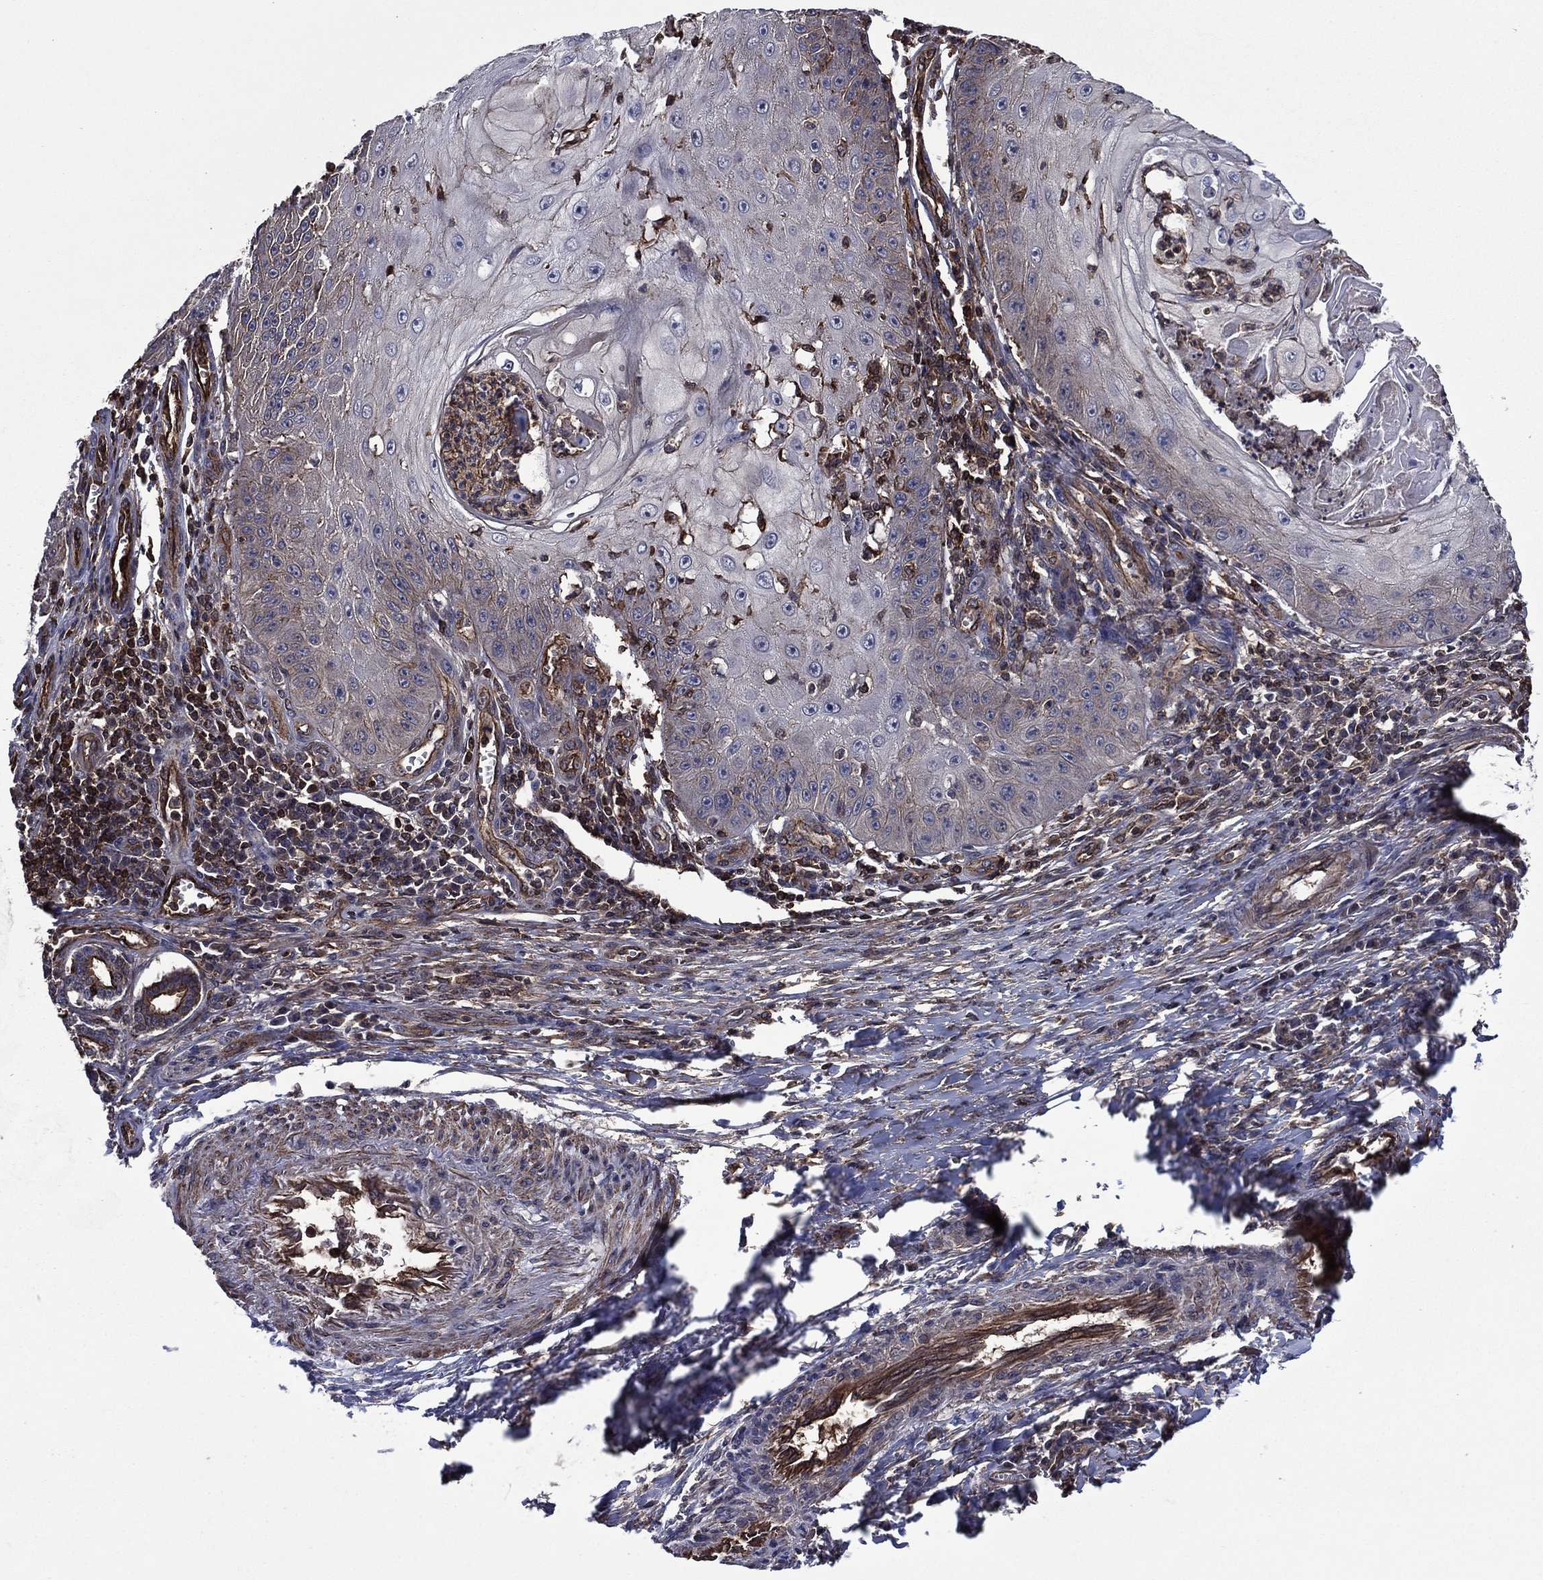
{"staining": {"intensity": "negative", "quantity": "none", "location": "none"}, "tissue": "skin cancer", "cell_type": "Tumor cells", "image_type": "cancer", "snomed": [{"axis": "morphology", "description": "Squamous cell carcinoma, NOS"}, {"axis": "topography", "description": "Skin"}], "caption": "Immunohistochemistry (IHC) image of human skin cancer stained for a protein (brown), which reveals no staining in tumor cells.", "gene": "PLPP3", "patient": {"sex": "male", "age": 70}}